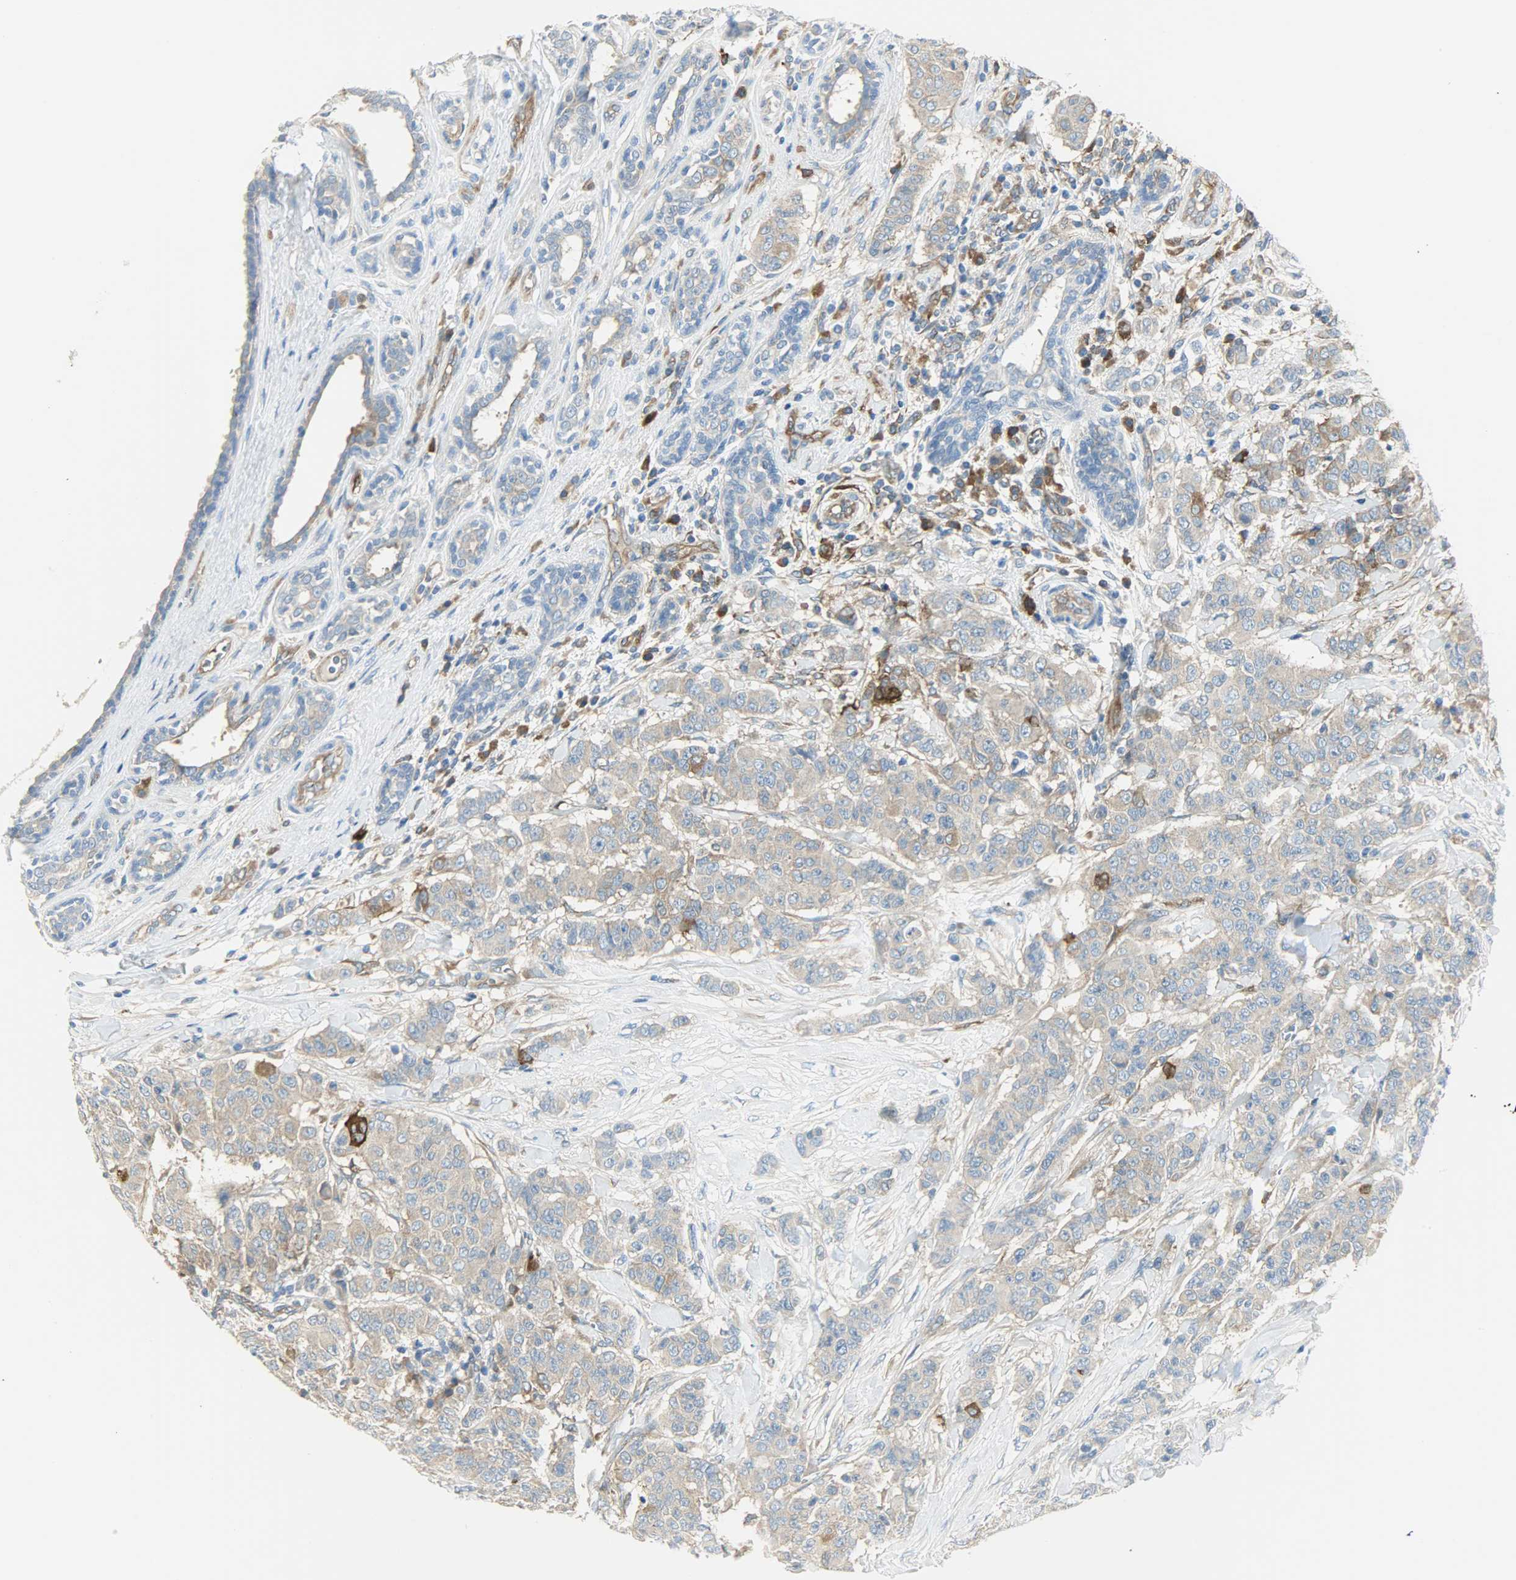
{"staining": {"intensity": "moderate", "quantity": ">75%", "location": "cytoplasmic/membranous"}, "tissue": "breast cancer", "cell_type": "Tumor cells", "image_type": "cancer", "snomed": [{"axis": "morphology", "description": "Duct carcinoma"}, {"axis": "topography", "description": "Breast"}], "caption": "Breast invasive ductal carcinoma stained with immunohistochemistry (IHC) displays moderate cytoplasmic/membranous expression in about >75% of tumor cells.", "gene": "WARS1", "patient": {"sex": "female", "age": 40}}